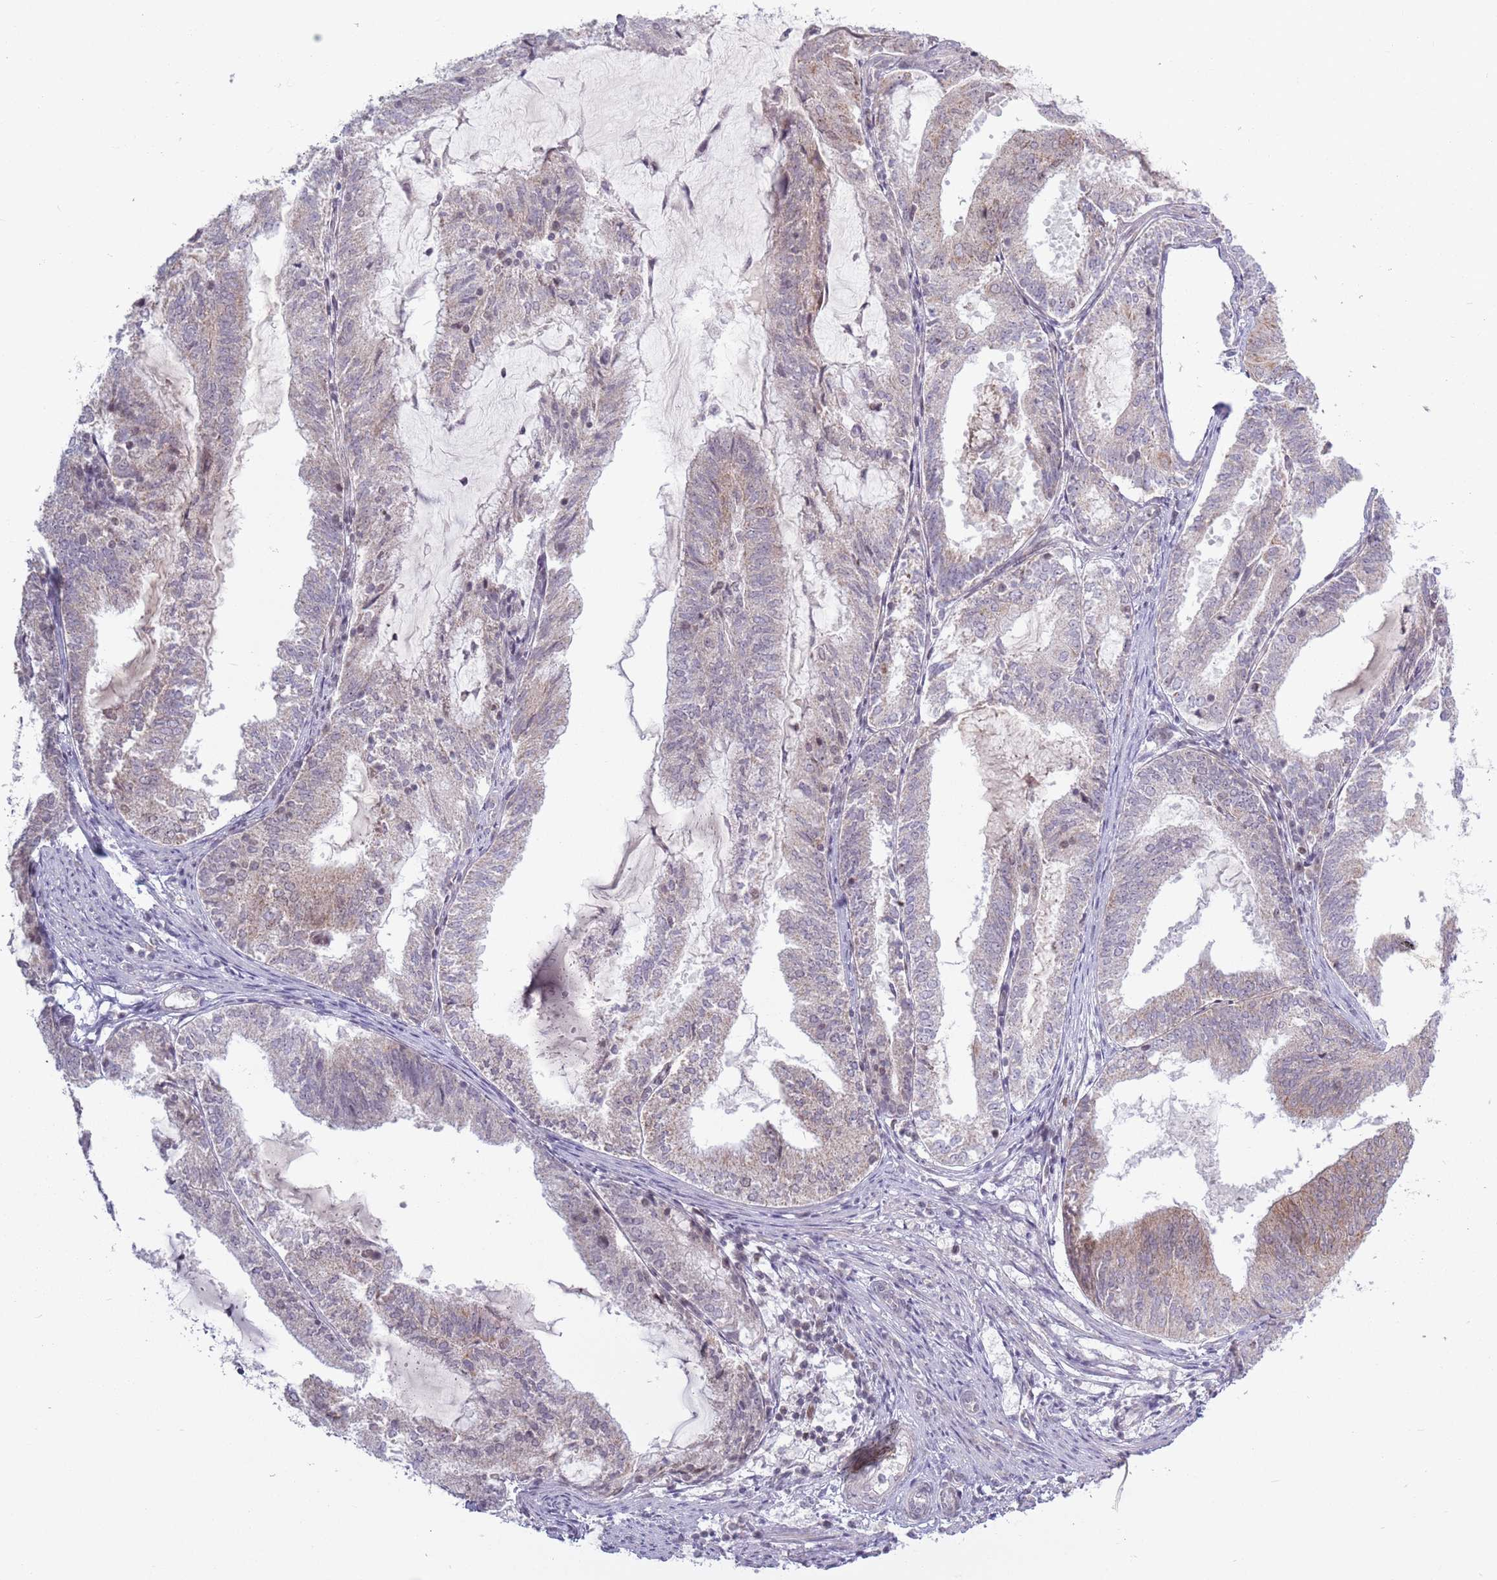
{"staining": {"intensity": "weak", "quantity": "25%-75%", "location": "cytoplasmic/membranous"}, "tissue": "endometrial cancer", "cell_type": "Tumor cells", "image_type": "cancer", "snomed": [{"axis": "morphology", "description": "Adenocarcinoma, NOS"}, {"axis": "topography", "description": "Endometrium"}], "caption": "High-magnification brightfield microscopy of endometrial cancer stained with DAB (3,3'-diaminobenzidine) (brown) and counterstained with hematoxylin (blue). tumor cells exhibit weak cytoplasmic/membranous staining is appreciated in about25%-75% of cells.", "gene": "MRPL34", "patient": {"sex": "female", "age": 81}}